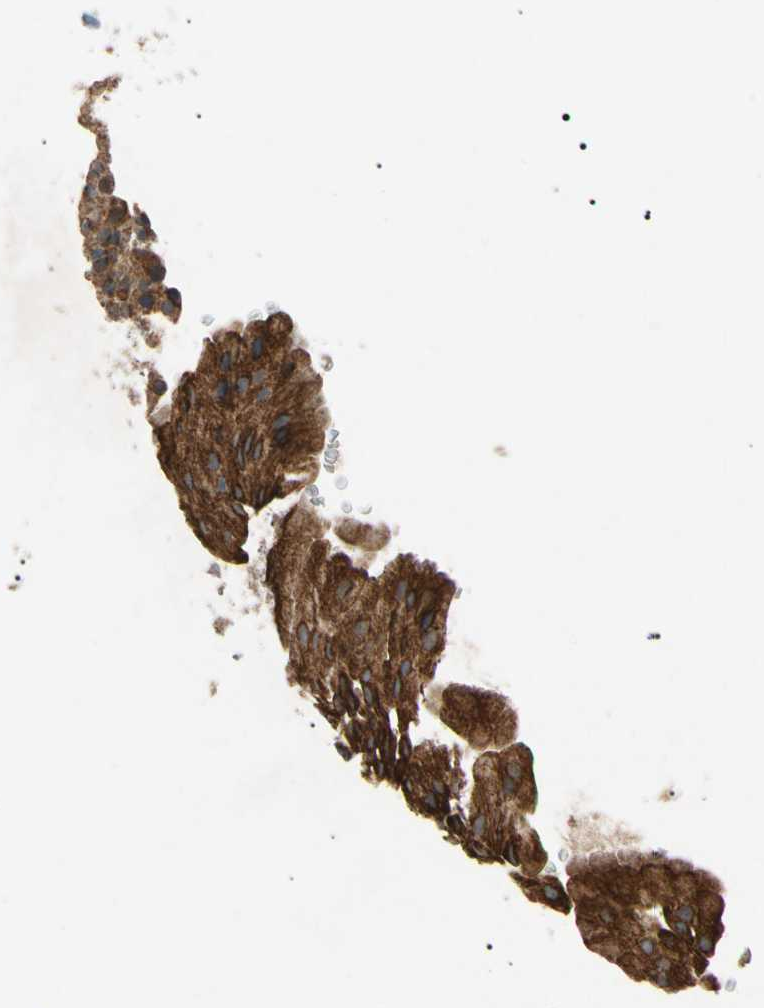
{"staining": {"intensity": "moderate", "quantity": ">75%", "location": "cytoplasmic/membranous,nuclear"}, "tissue": "urothelial cancer", "cell_type": "Tumor cells", "image_type": "cancer", "snomed": [{"axis": "morphology", "description": "Urothelial carcinoma, Low grade"}, {"axis": "topography", "description": "Smooth muscle"}, {"axis": "topography", "description": "Urinary bladder"}], "caption": "Urothelial cancer stained for a protein (brown) exhibits moderate cytoplasmic/membranous and nuclear positive staining in approximately >75% of tumor cells.", "gene": "TUBB4A", "patient": {"sex": "male", "age": 60}}